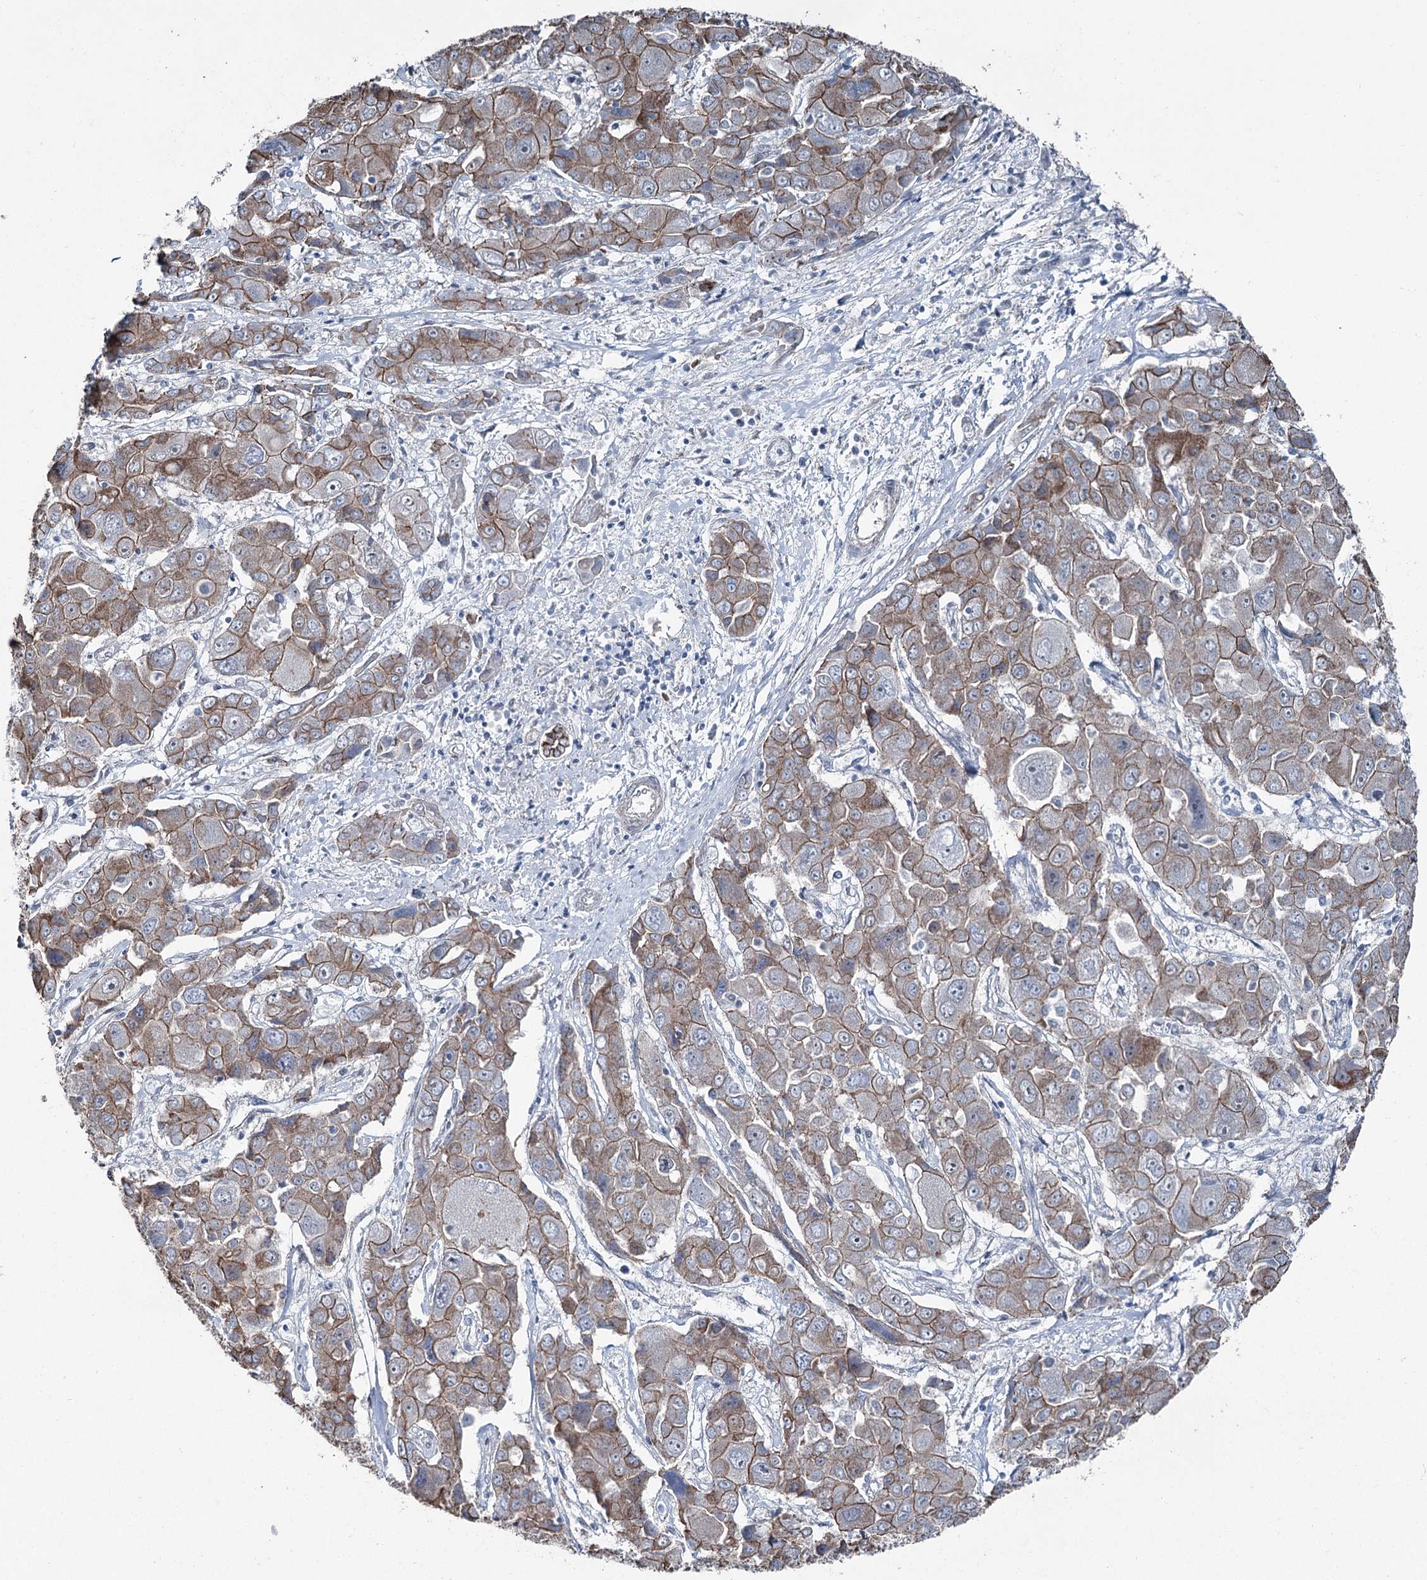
{"staining": {"intensity": "moderate", "quantity": ">75%", "location": "cytoplasmic/membranous"}, "tissue": "liver cancer", "cell_type": "Tumor cells", "image_type": "cancer", "snomed": [{"axis": "morphology", "description": "Cholangiocarcinoma"}, {"axis": "topography", "description": "Liver"}], "caption": "The photomicrograph shows staining of cholangiocarcinoma (liver), revealing moderate cytoplasmic/membranous protein expression (brown color) within tumor cells. (DAB (3,3'-diaminobenzidine) = brown stain, brightfield microscopy at high magnification).", "gene": "FAM120B", "patient": {"sex": "male", "age": 67}}